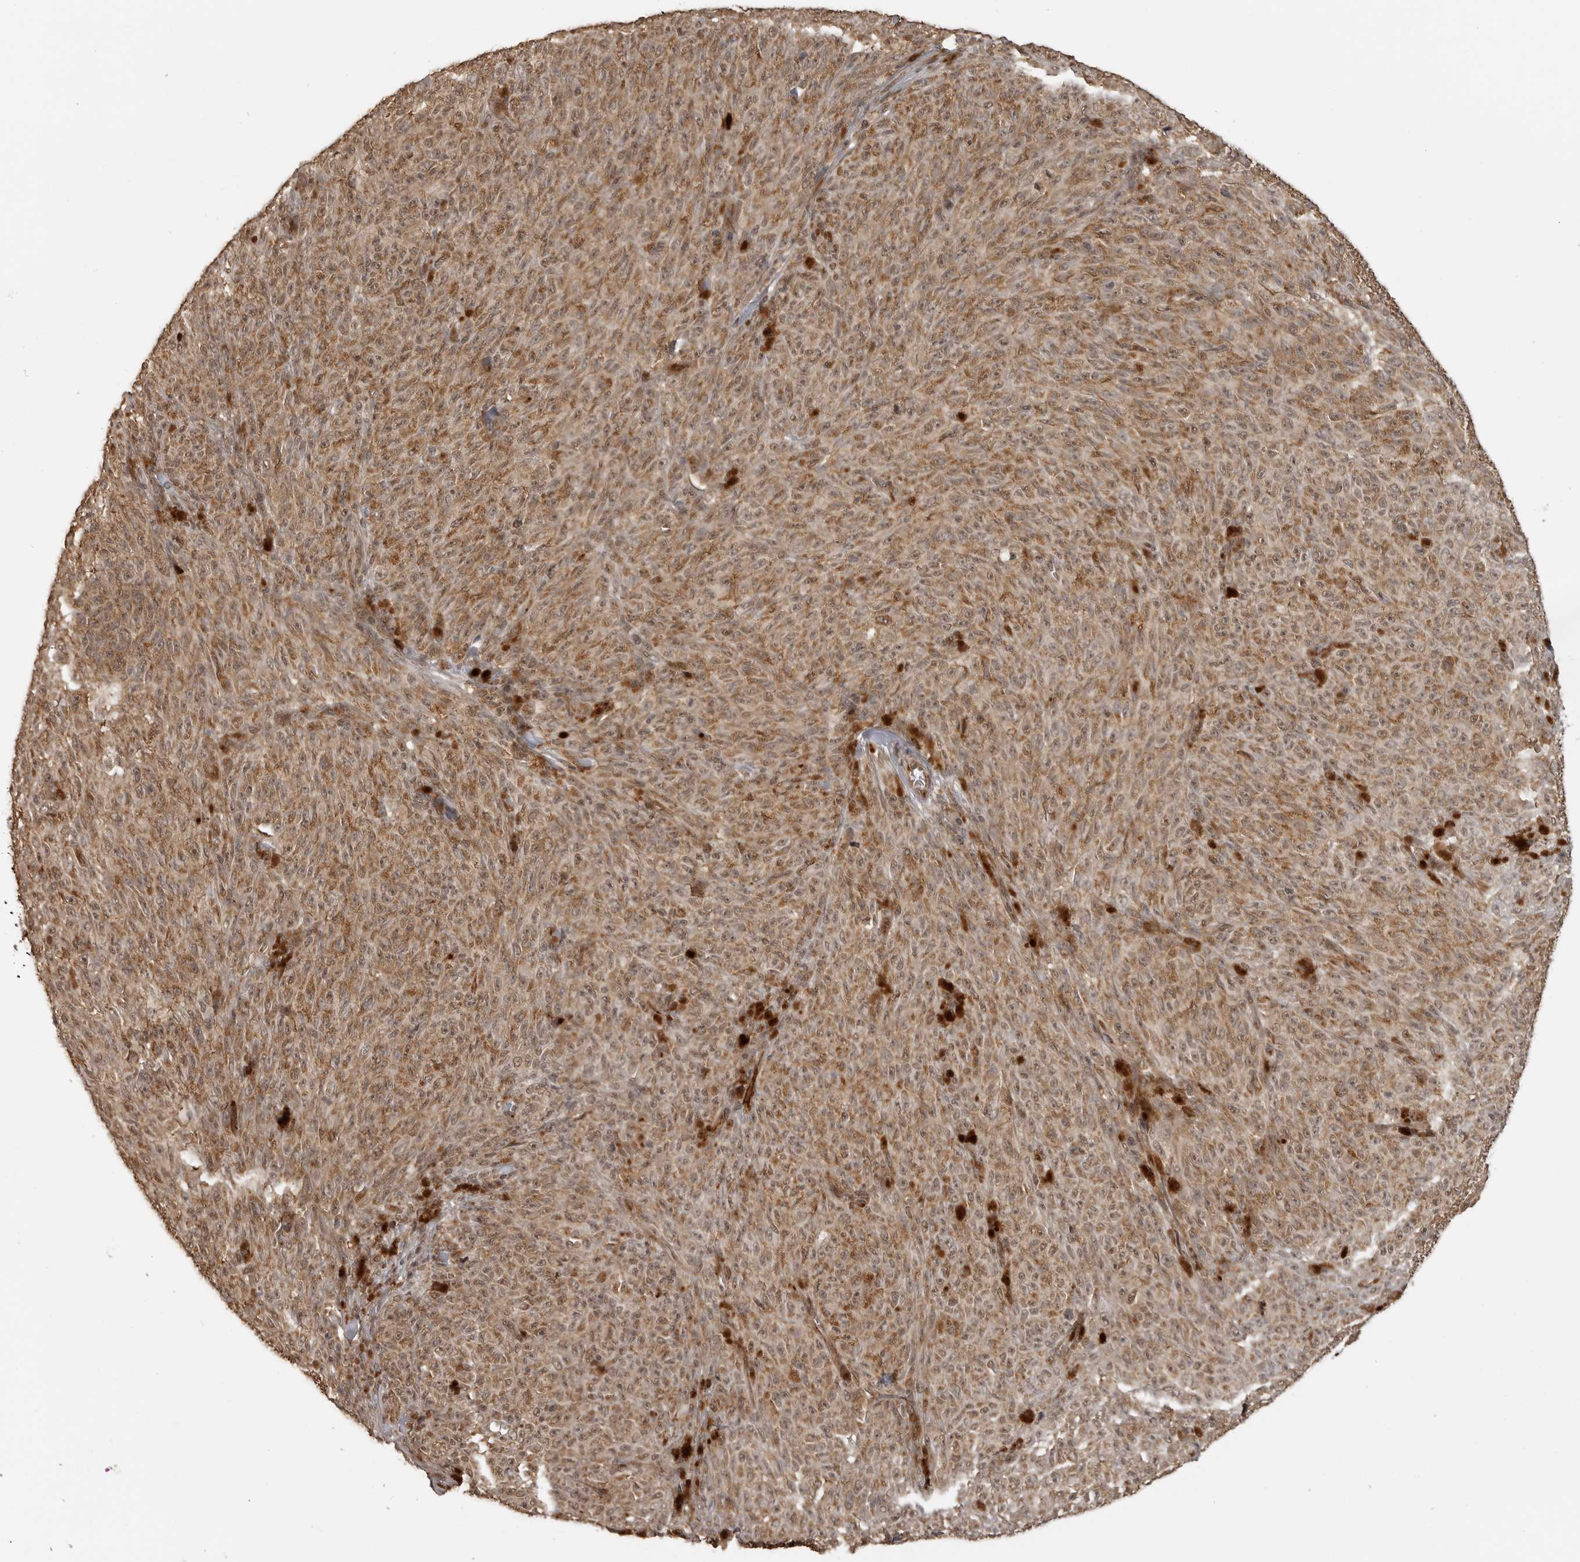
{"staining": {"intensity": "moderate", "quantity": ">75%", "location": "cytoplasmic/membranous,nuclear"}, "tissue": "melanoma", "cell_type": "Tumor cells", "image_type": "cancer", "snomed": [{"axis": "morphology", "description": "Malignant melanoma, NOS"}, {"axis": "topography", "description": "Skin"}], "caption": "Immunohistochemical staining of human melanoma reveals medium levels of moderate cytoplasmic/membranous and nuclear staining in approximately >75% of tumor cells.", "gene": "CLOCK", "patient": {"sex": "female", "age": 82}}